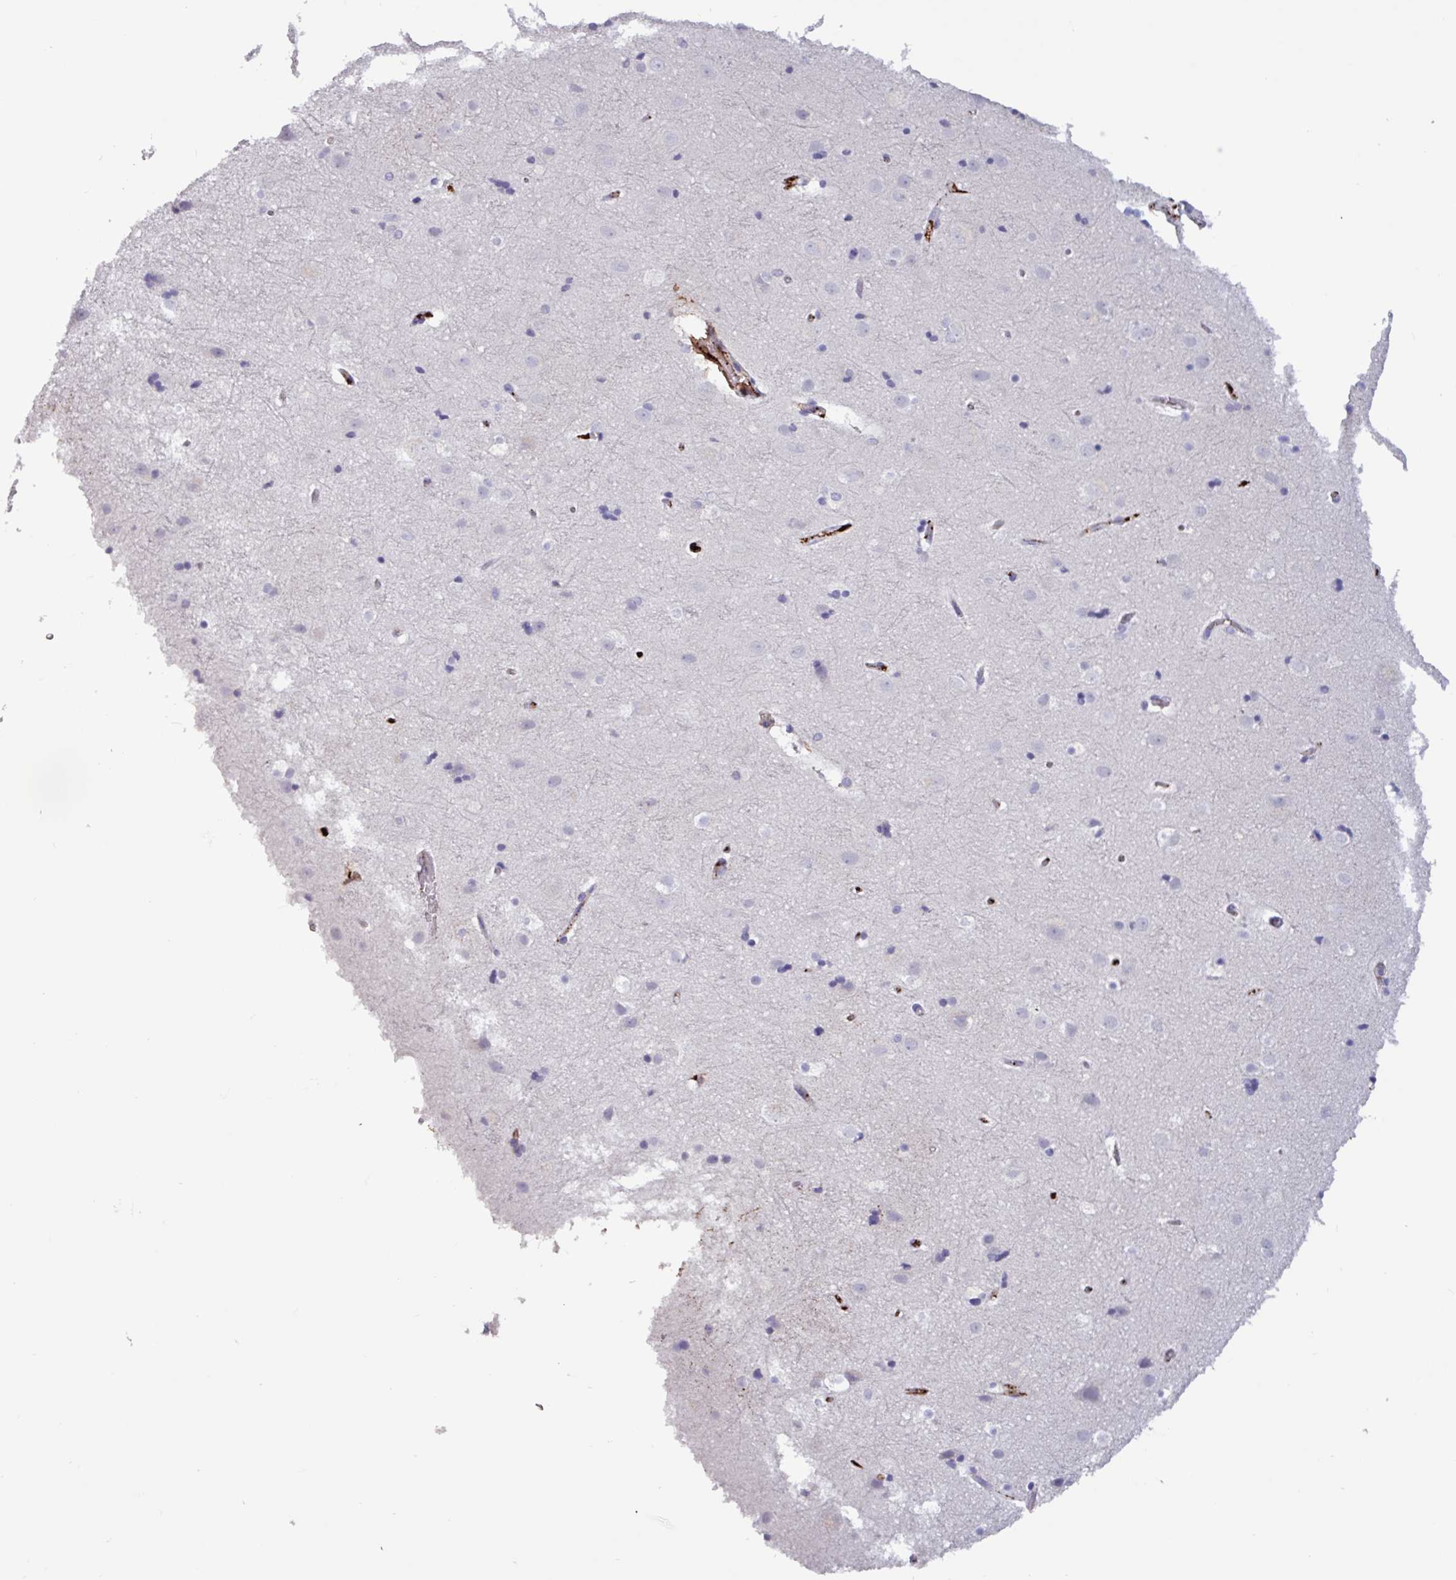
{"staining": {"intensity": "moderate", "quantity": "<25%", "location": "cytoplasmic/membranous"}, "tissue": "cerebral cortex", "cell_type": "Endothelial cells", "image_type": "normal", "snomed": [{"axis": "morphology", "description": "Normal tissue, NOS"}, {"axis": "topography", "description": "Cerebral cortex"}], "caption": "Immunohistochemistry (IHC) histopathology image of unremarkable human cerebral cortex stained for a protein (brown), which reveals low levels of moderate cytoplasmic/membranous staining in about <25% of endothelial cells.", "gene": "PLIN2", "patient": {"sex": "male", "age": 54}}